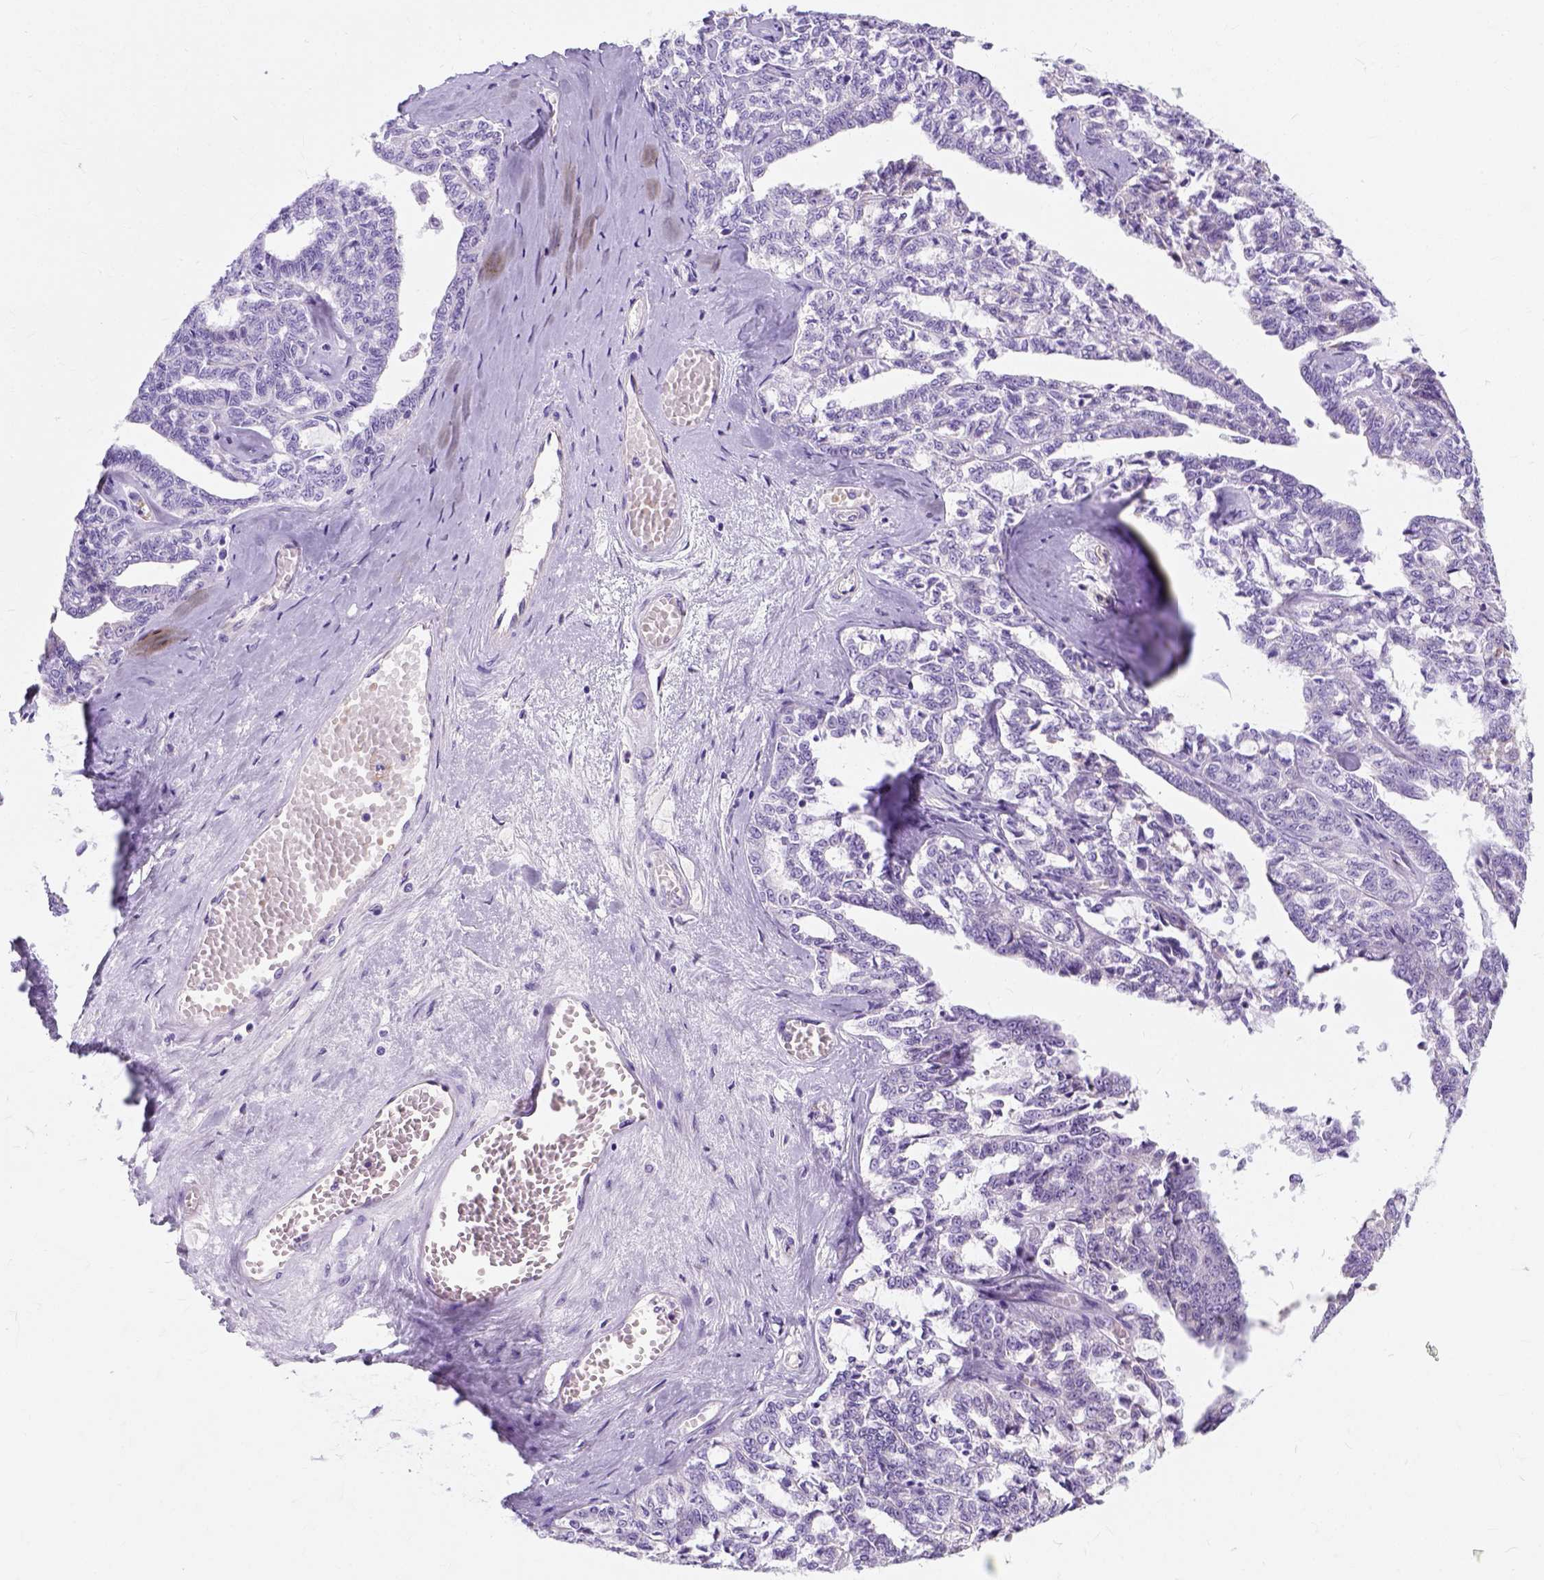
{"staining": {"intensity": "negative", "quantity": "none", "location": "none"}, "tissue": "ovarian cancer", "cell_type": "Tumor cells", "image_type": "cancer", "snomed": [{"axis": "morphology", "description": "Cystadenocarcinoma, serous, NOS"}, {"axis": "topography", "description": "Ovary"}], "caption": "Tumor cells are negative for protein expression in human ovarian serous cystadenocarcinoma. (Brightfield microscopy of DAB IHC at high magnification).", "gene": "MYH15", "patient": {"sex": "female", "age": 71}}